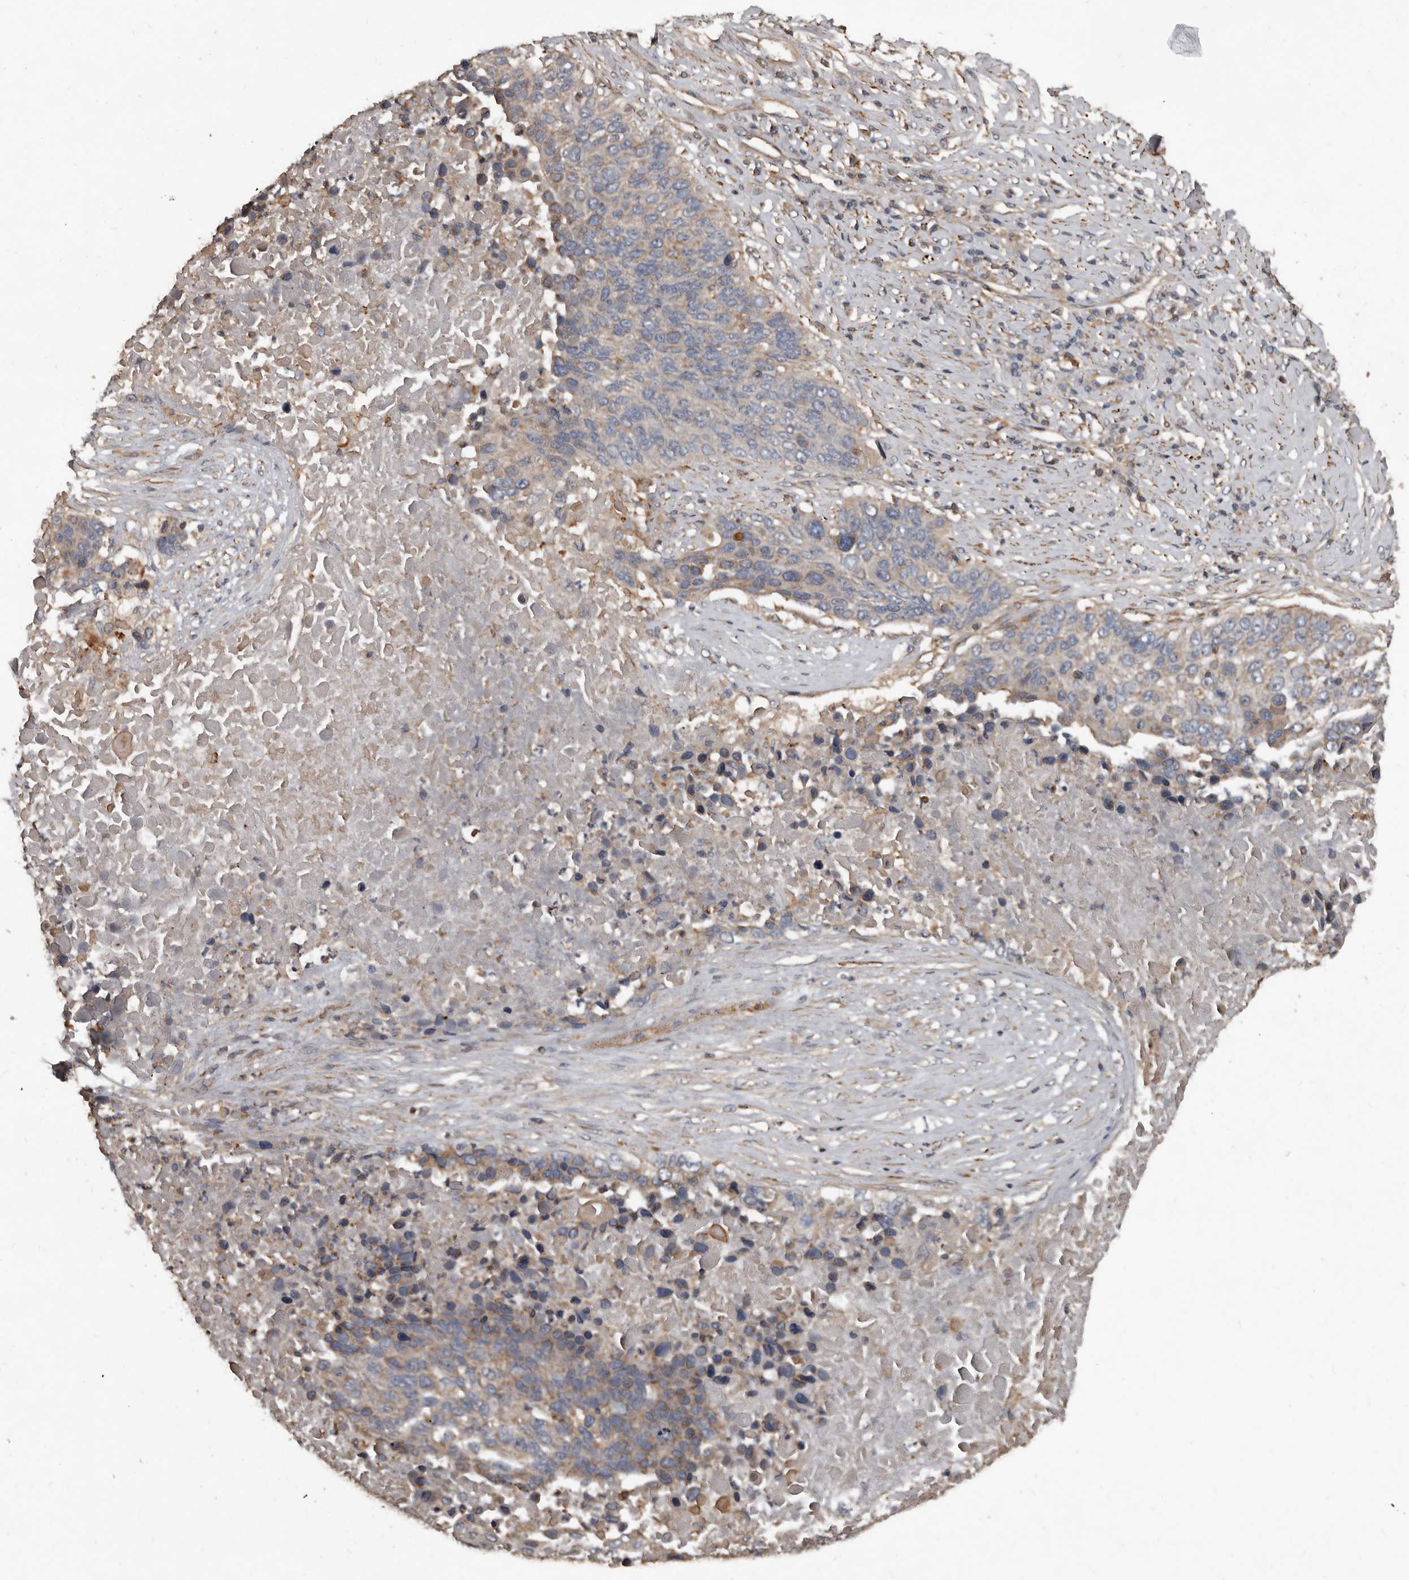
{"staining": {"intensity": "weak", "quantity": "<25%", "location": "cytoplasmic/membranous"}, "tissue": "lung cancer", "cell_type": "Tumor cells", "image_type": "cancer", "snomed": [{"axis": "morphology", "description": "Squamous cell carcinoma, NOS"}, {"axis": "topography", "description": "Lung"}], "caption": "Photomicrograph shows no significant protein positivity in tumor cells of squamous cell carcinoma (lung).", "gene": "GREB1", "patient": {"sex": "male", "age": 66}}